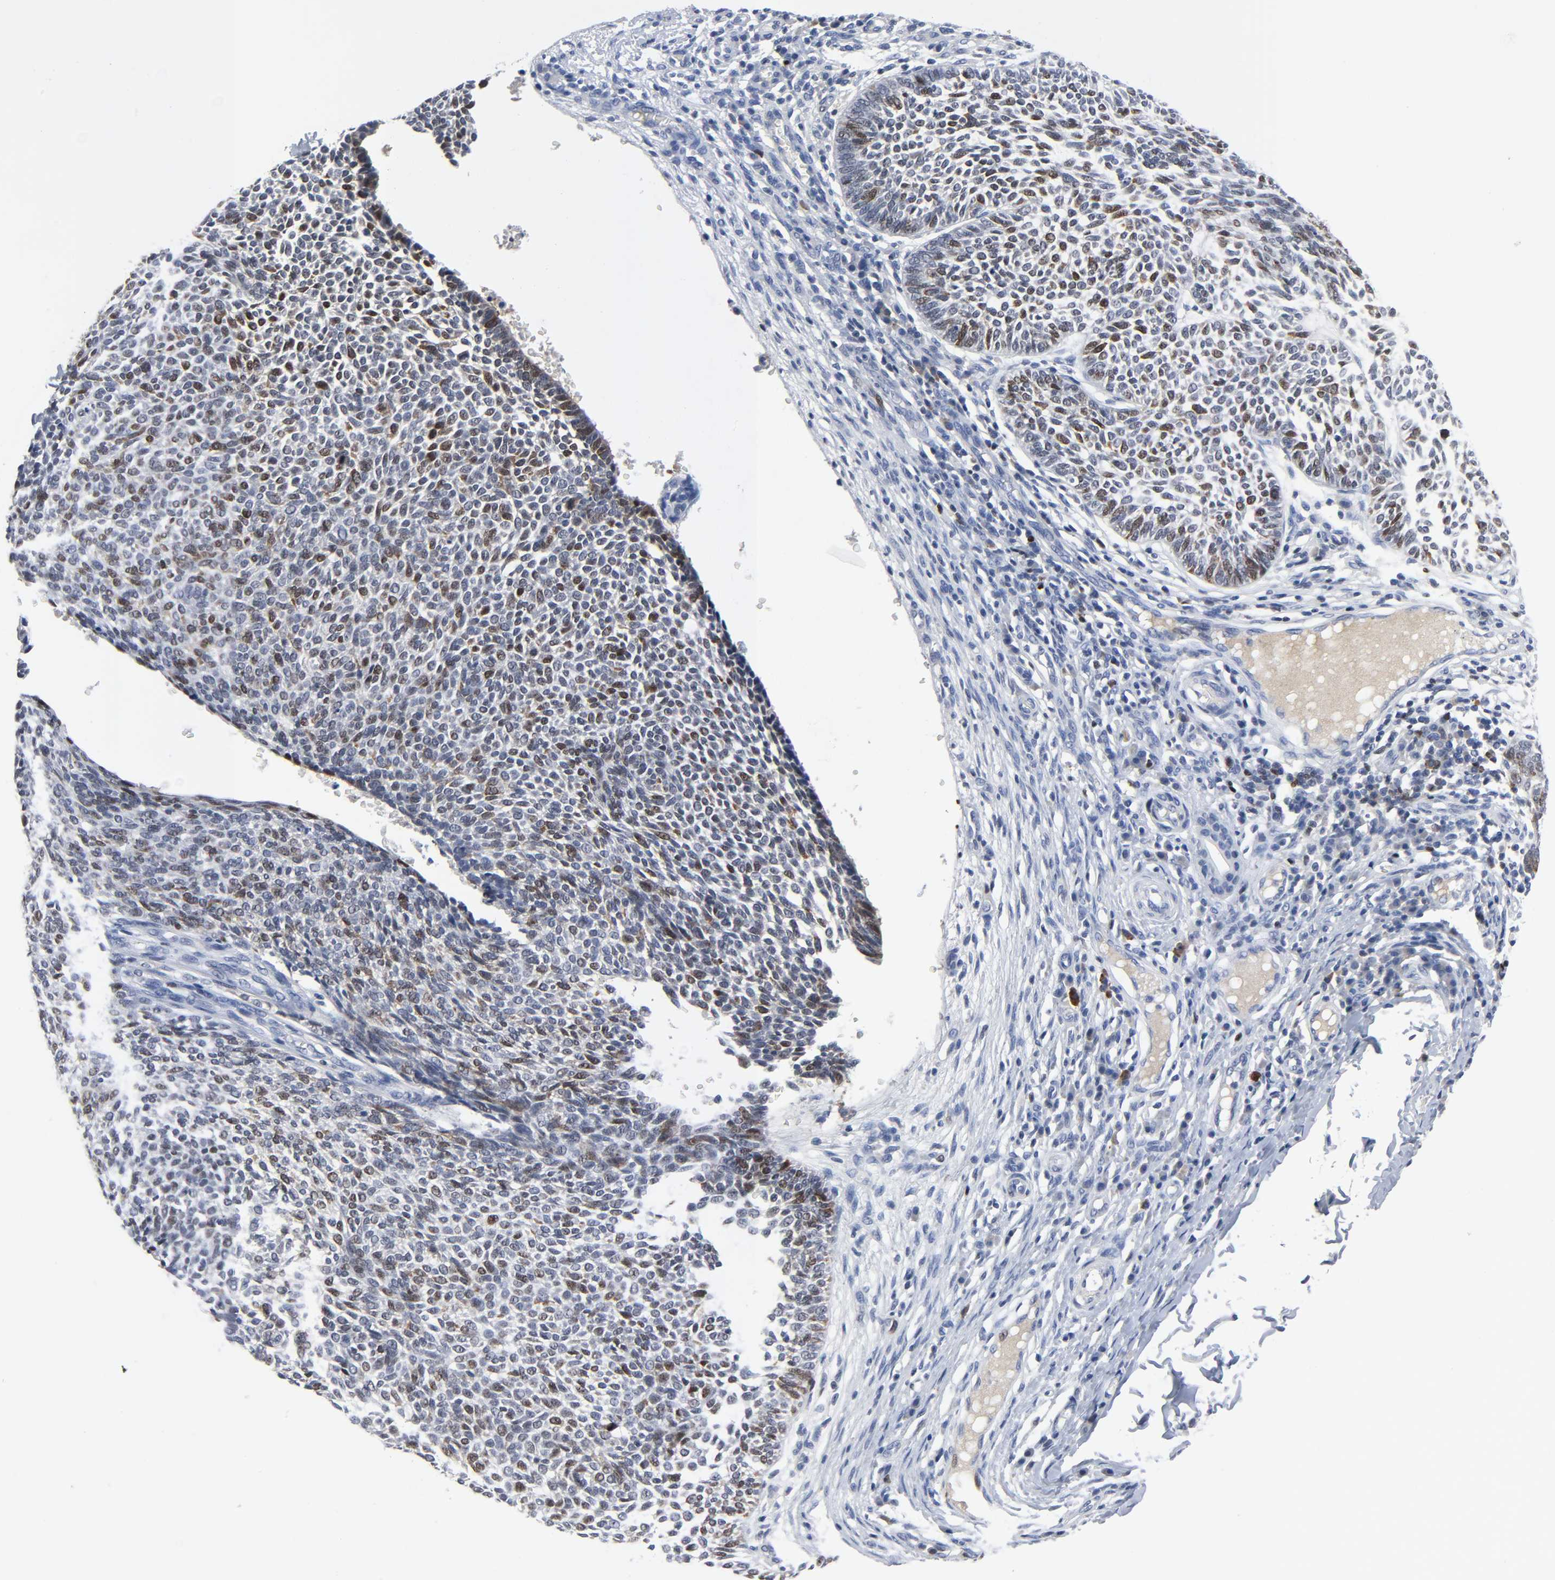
{"staining": {"intensity": "weak", "quantity": "25%-75%", "location": "nuclear"}, "tissue": "skin cancer", "cell_type": "Tumor cells", "image_type": "cancer", "snomed": [{"axis": "morphology", "description": "Normal tissue, NOS"}, {"axis": "morphology", "description": "Basal cell carcinoma"}, {"axis": "topography", "description": "Skin"}], "caption": "Basal cell carcinoma (skin) tissue displays weak nuclear expression in approximately 25%-75% of tumor cells", "gene": "WEE1", "patient": {"sex": "male", "age": 87}}